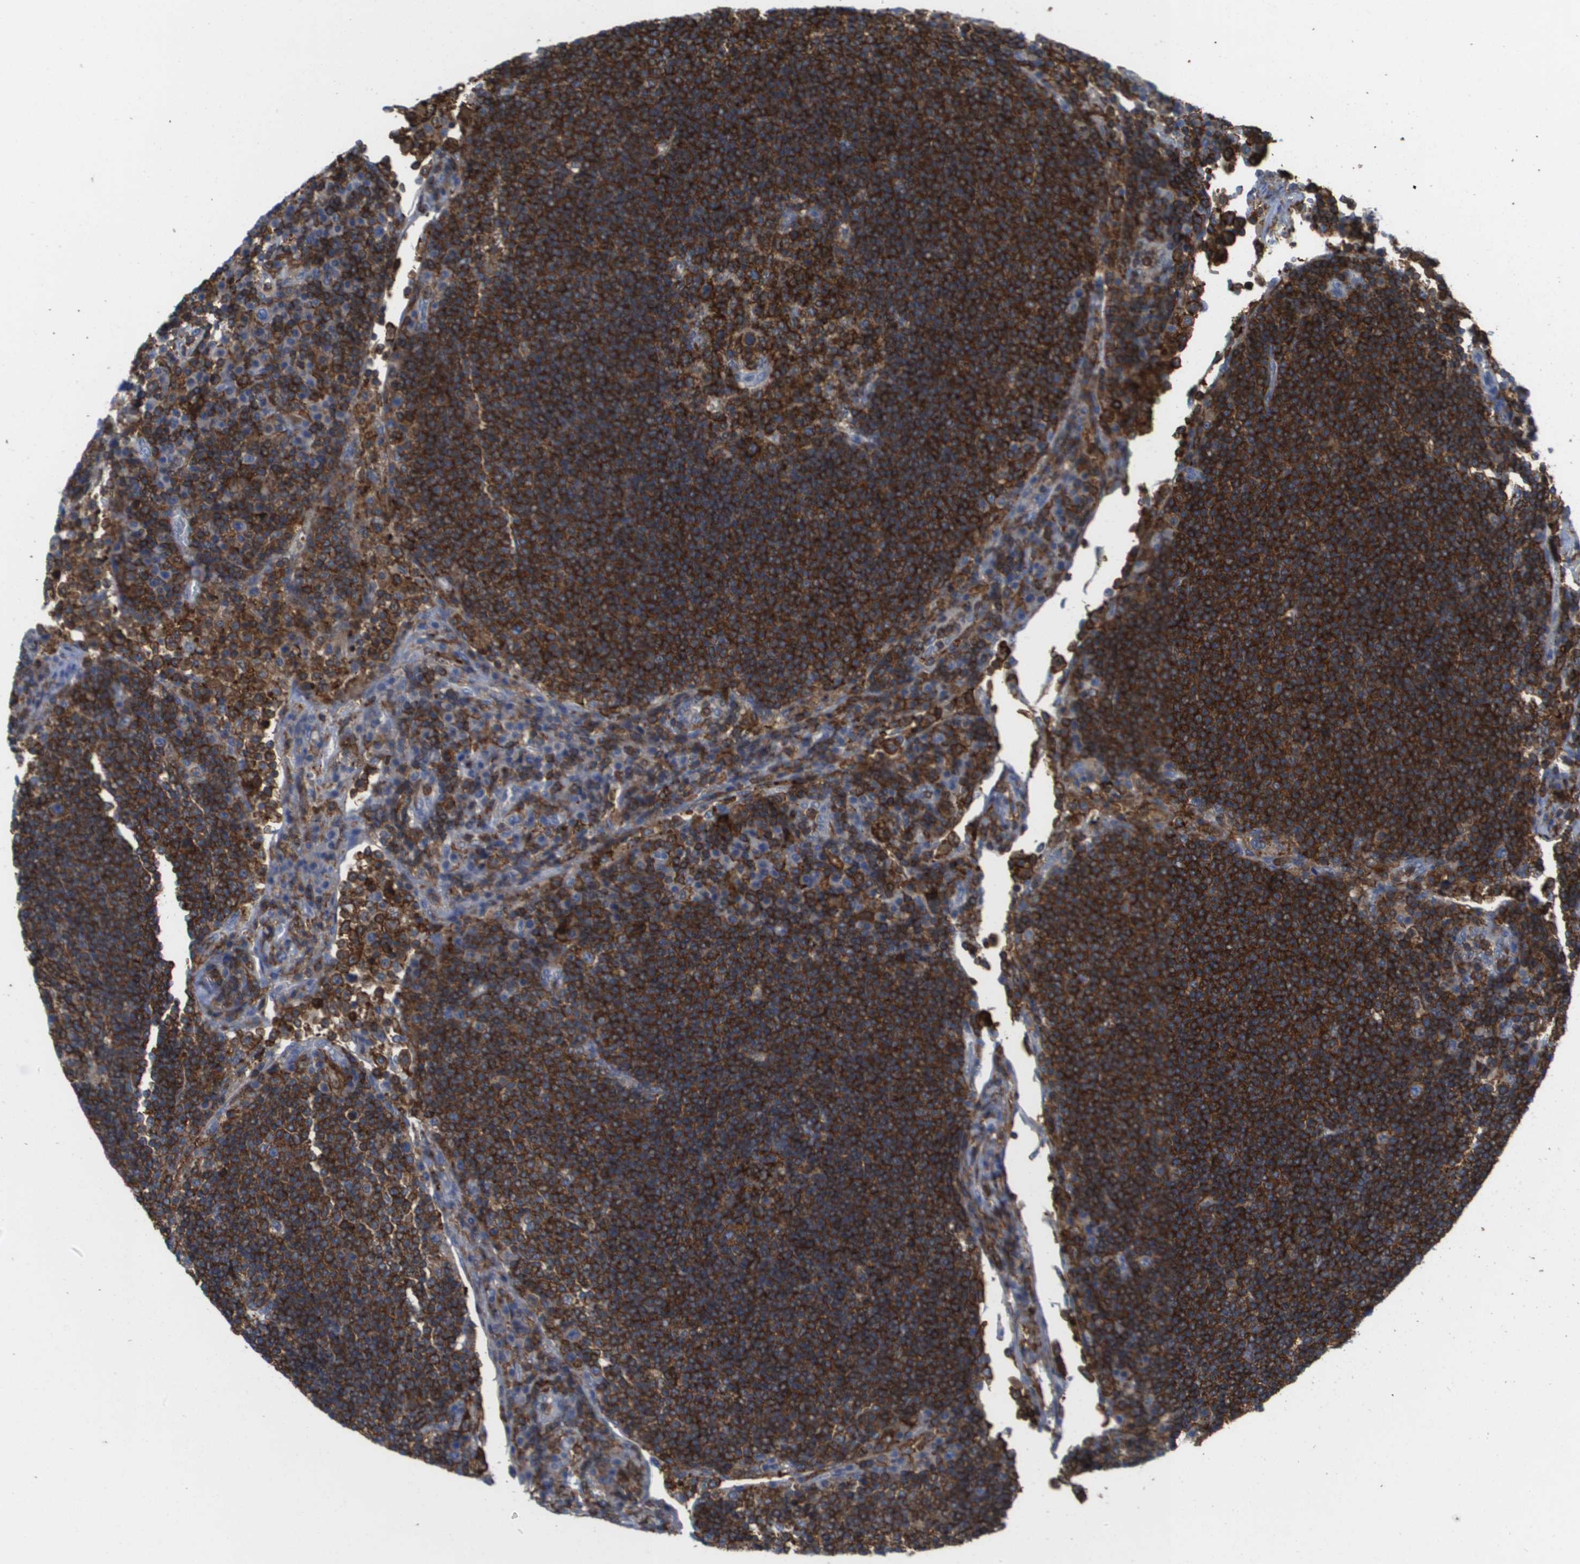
{"staining": {"intensity": "strong", "quantity": ">75%", "location": "cytoplasmic/membranous"}, "tissue": "lymph node", "cell_type": "Germinal center cells", "image_type": "normal", "snomed": [{"axis": "morphology", "description": "Normal tissue, NOS"}, {"axis": "topography", "description": "Lymph node"}], "caption": "Lymph node stained with immunohistochemistry shows strong cytoplasmic/membranous staining in approximately >75% of germinal center cells.", "gene": "PASK", "patient": {"sex": "female", "age": 53}}